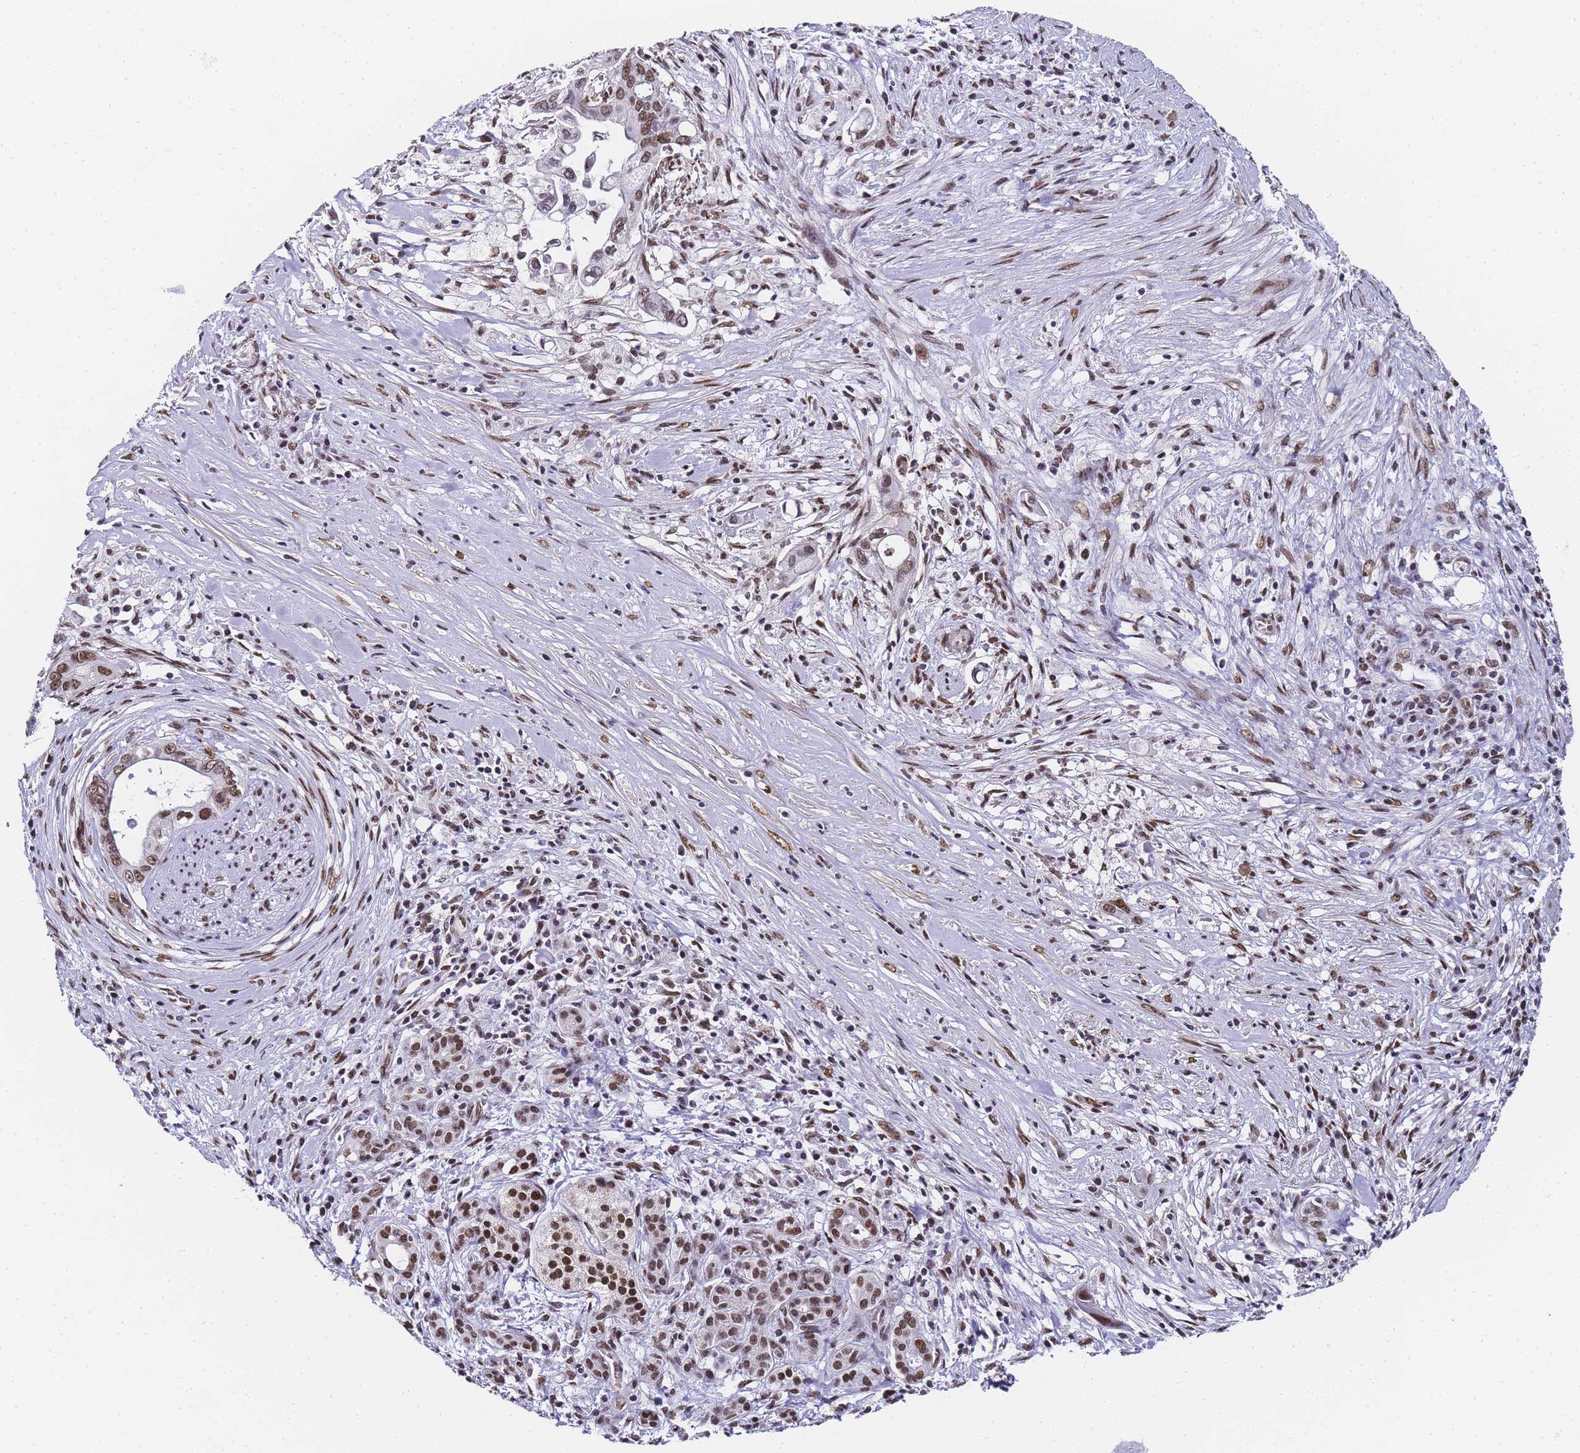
{"staining": {"intensity": "moderate", "quantity": ">75%", "location": "nuclear"}, "tissue": "pancreatic cancer", "cell_type": "Tumor cells", "image_type": "cancer", "snomed": [{"axis": "morphology", "description": "Adenocarcinoma, NOS"}, {"axis": "topography", "description": "Pancreas"}], "caption": "Immunohistochemical staining of pancreatic adenocarcinoma reveals moderate nuclear protein staining in approximately >75% of tumor cells. Using DAB (3,3'-diaminobenzidine) (brown) and hematoxylin (blue) stains, captured at high magnification using brightfield microscopy.", "gene": "POLR1A", "patient": {"sex": "female", "age": 73}}